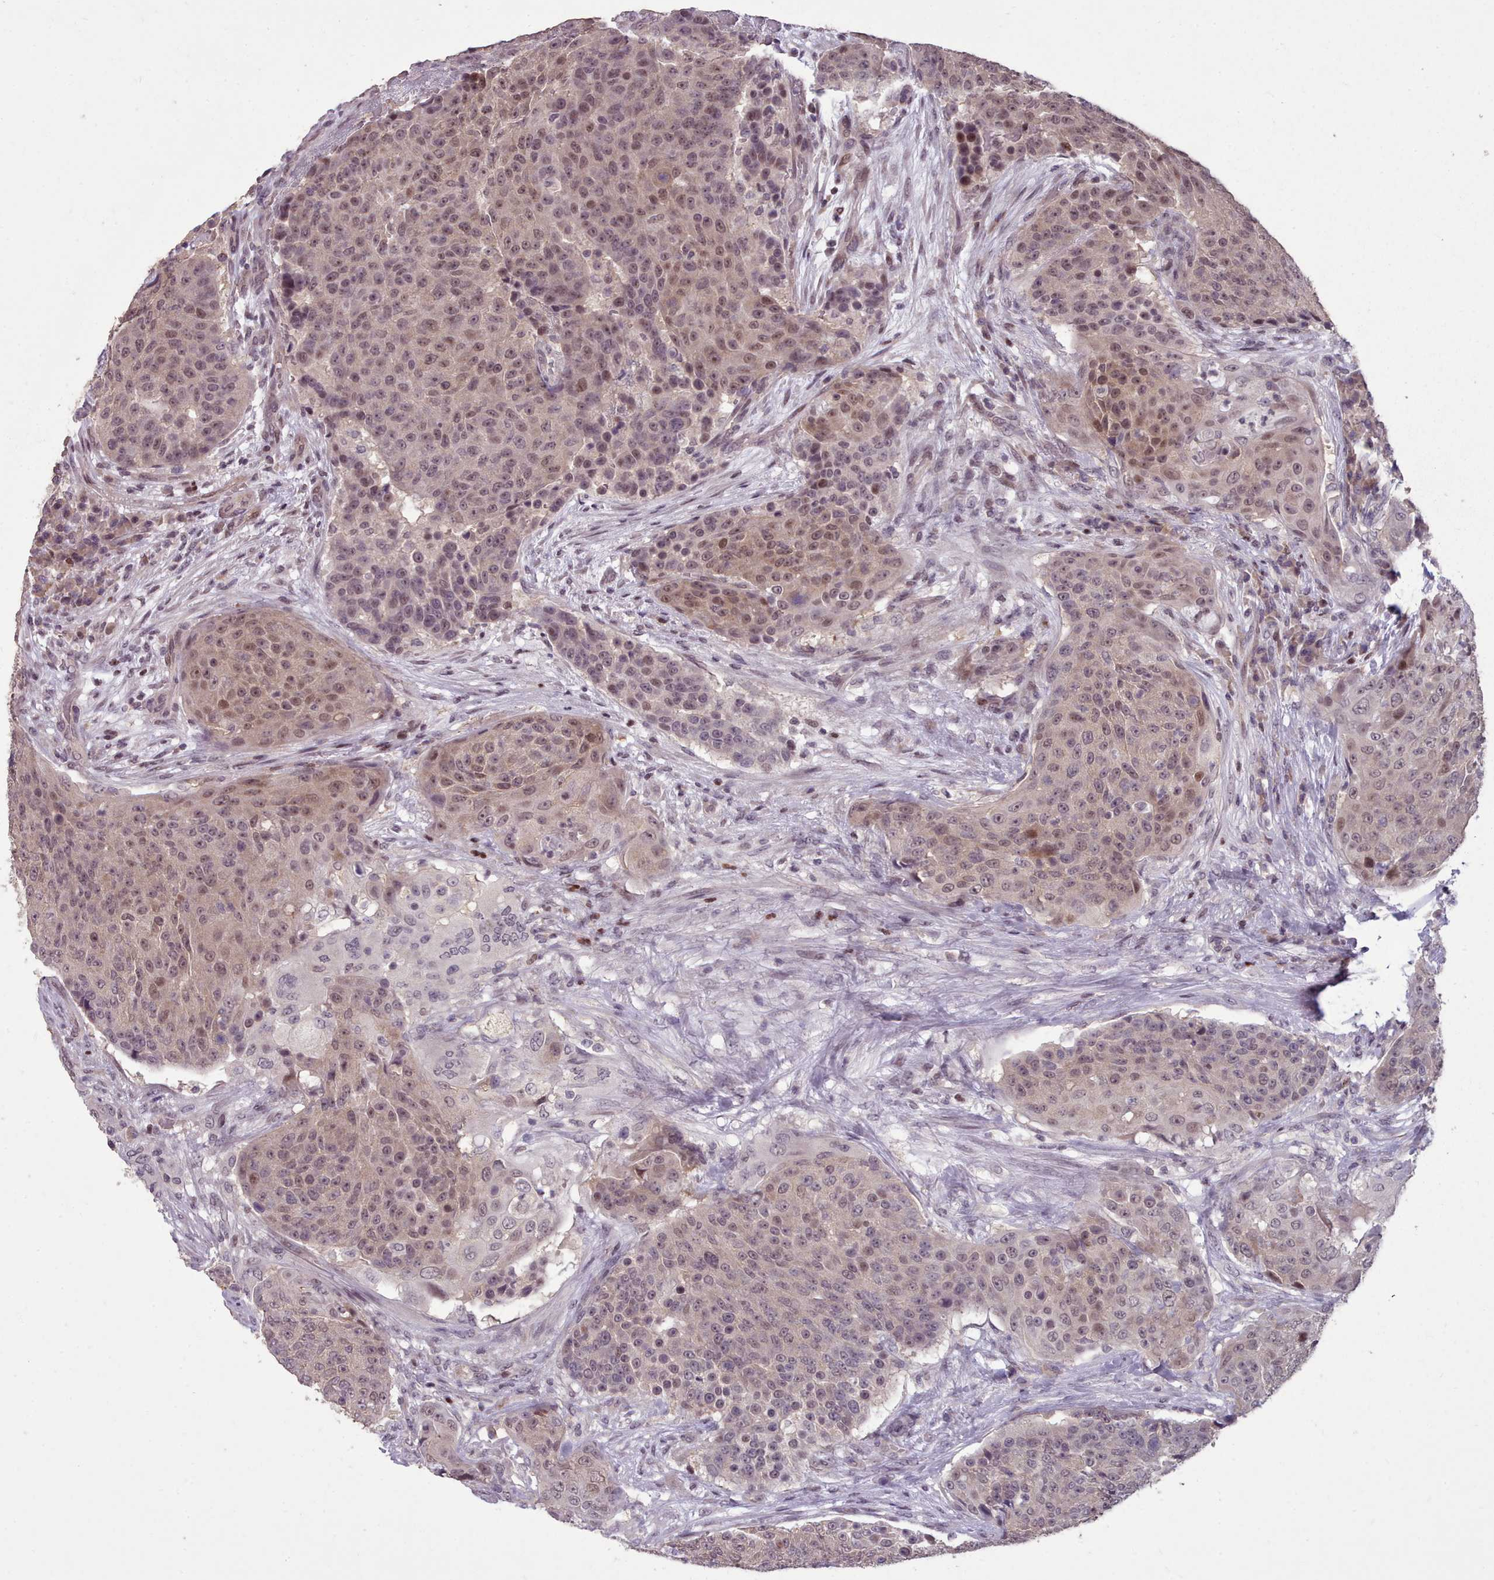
{"staining": {"intensity": "weak", "quantity": ">75%", "location": "nuclear"}, "tissue": "urothelial cancer", "cell_type": "Tumor cells", "image_type": "cancer", "snomed": [{"axis": "morphology", "description": "Urothelial carcinoma, High grade"}, {"axis": "topography", "description": "Urinary bladder"}], "caption": "Brown immunohistochemical staining in urothelial cancer demonstrates weak nuclear expression in about >75% of tumor cells.", "gene": "ENSA", "patient": {"sex": "female", "age": 63}}